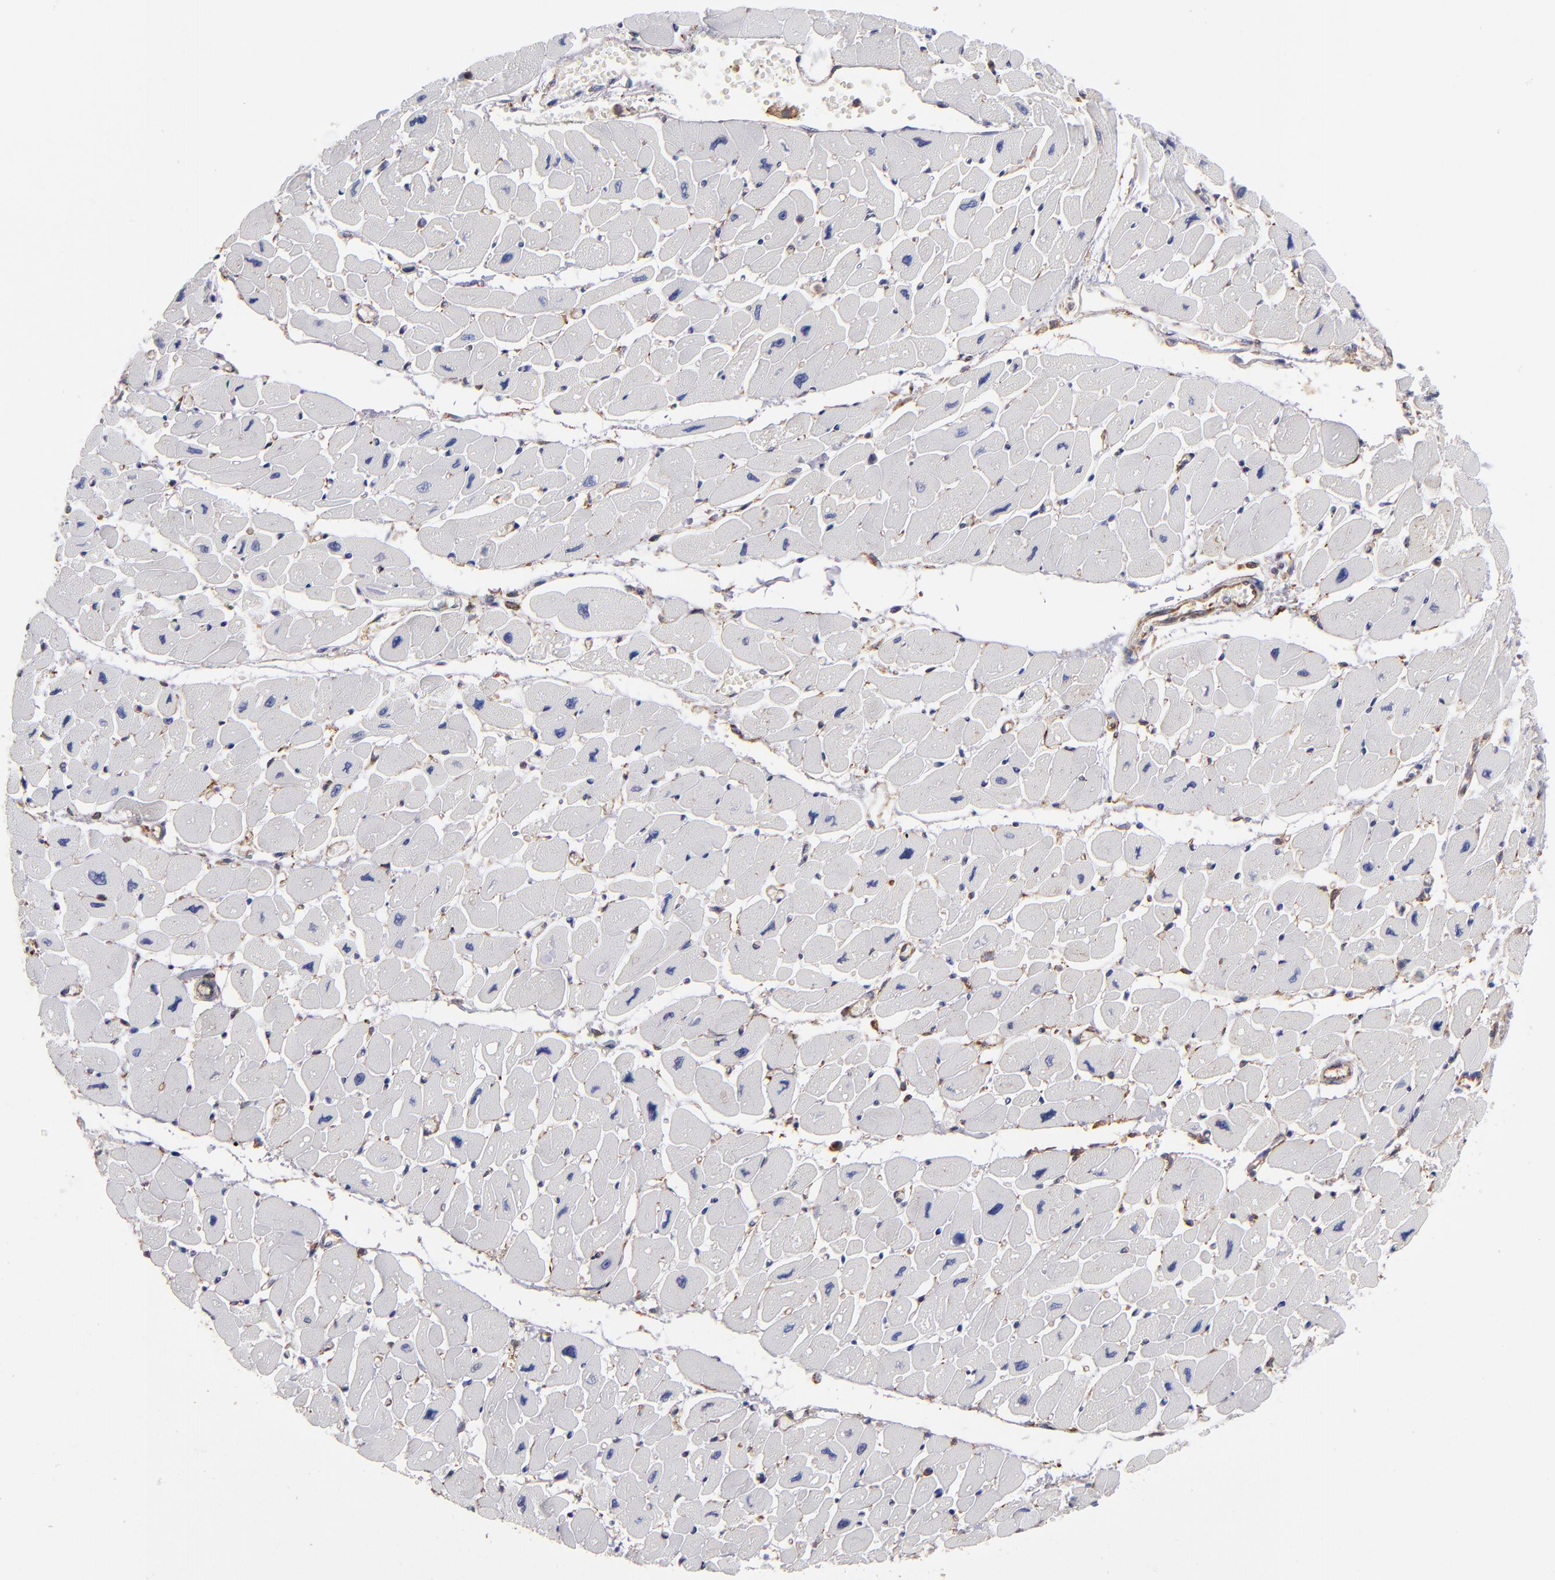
{"staining": {"intensity": "negative", "quantity": "none", "location": "none"}, "tissue": "heart muscle", "cell_type": "Cardiomyocytes", "image_type": "normal", "snomed": [{"axis": "morphology", "description": "Normal tissue, NOS"}, {"axis": "topography", "description": "Heart"}], "caption": "A histopathology image of heart muscle stained for a protein shows no brown staining in cardiomyocytes. (DAB immunohistochemistry with hematoxylin counter stain).", "gene": "MVP", "patient": {"sex": "female", "age": 54}}